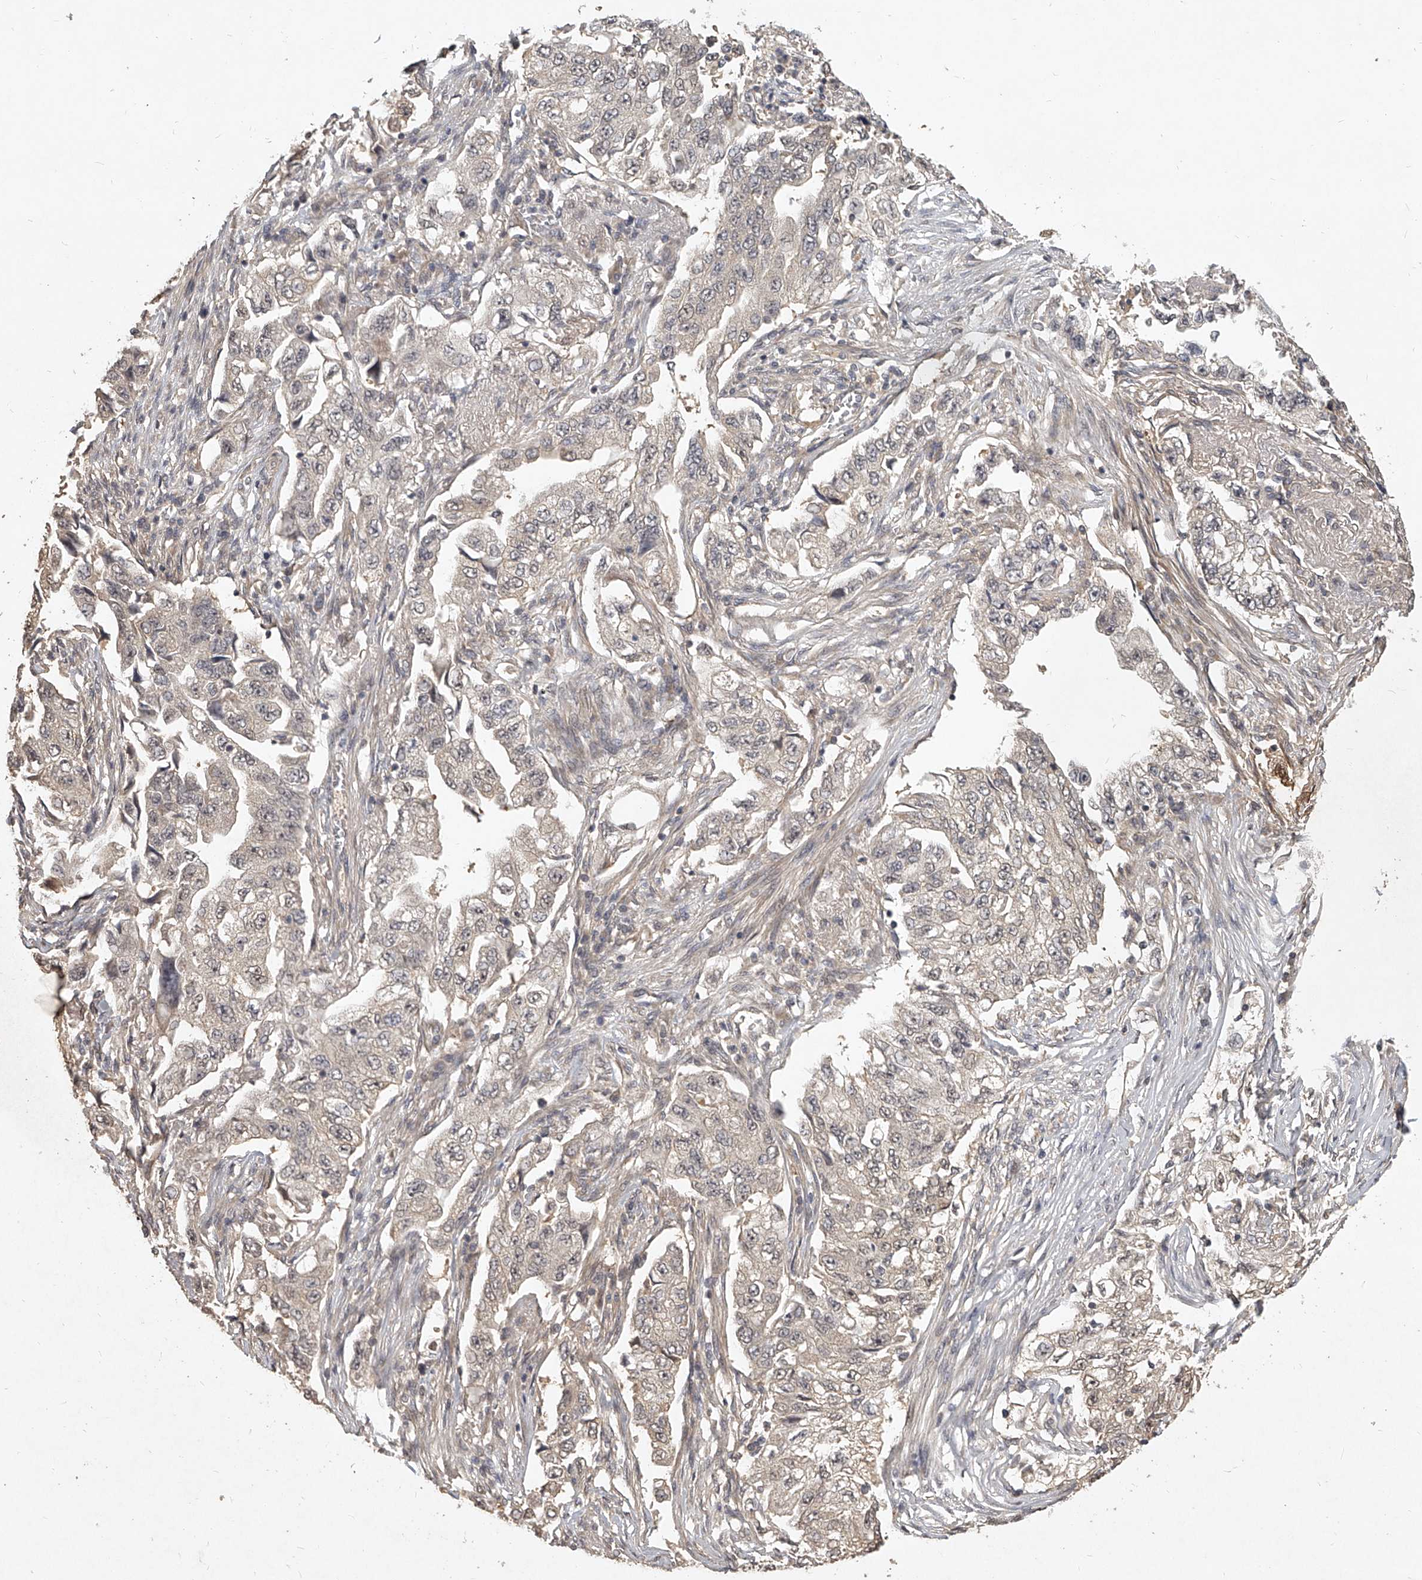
{"staining": {"intensity": "weak", "quantity": "25%-75%", "location": "cytoplasmic/membranous"}, "tissue": "lung cancer", "cell_type": "Tumor cells", "image_type": "cancer", "snomed": [{"axis": "morphology", "description": "Adenocarcinoma, NOS"}, {"axis": "topography", "description": "Lung"}], "caption": "Tumor cells exhibit weak cytoplasmic/membranous staining in approximately 25%-75% of cells in adenocarcinoma (lung). The staining was performed using DAB to visualize the protein expression in brown, while the nuclei were stained in blue with hematoxylin (Magnification: 20x).", "gene": "SLC37A1", "patient": {"sex": "female", "age": 51}}